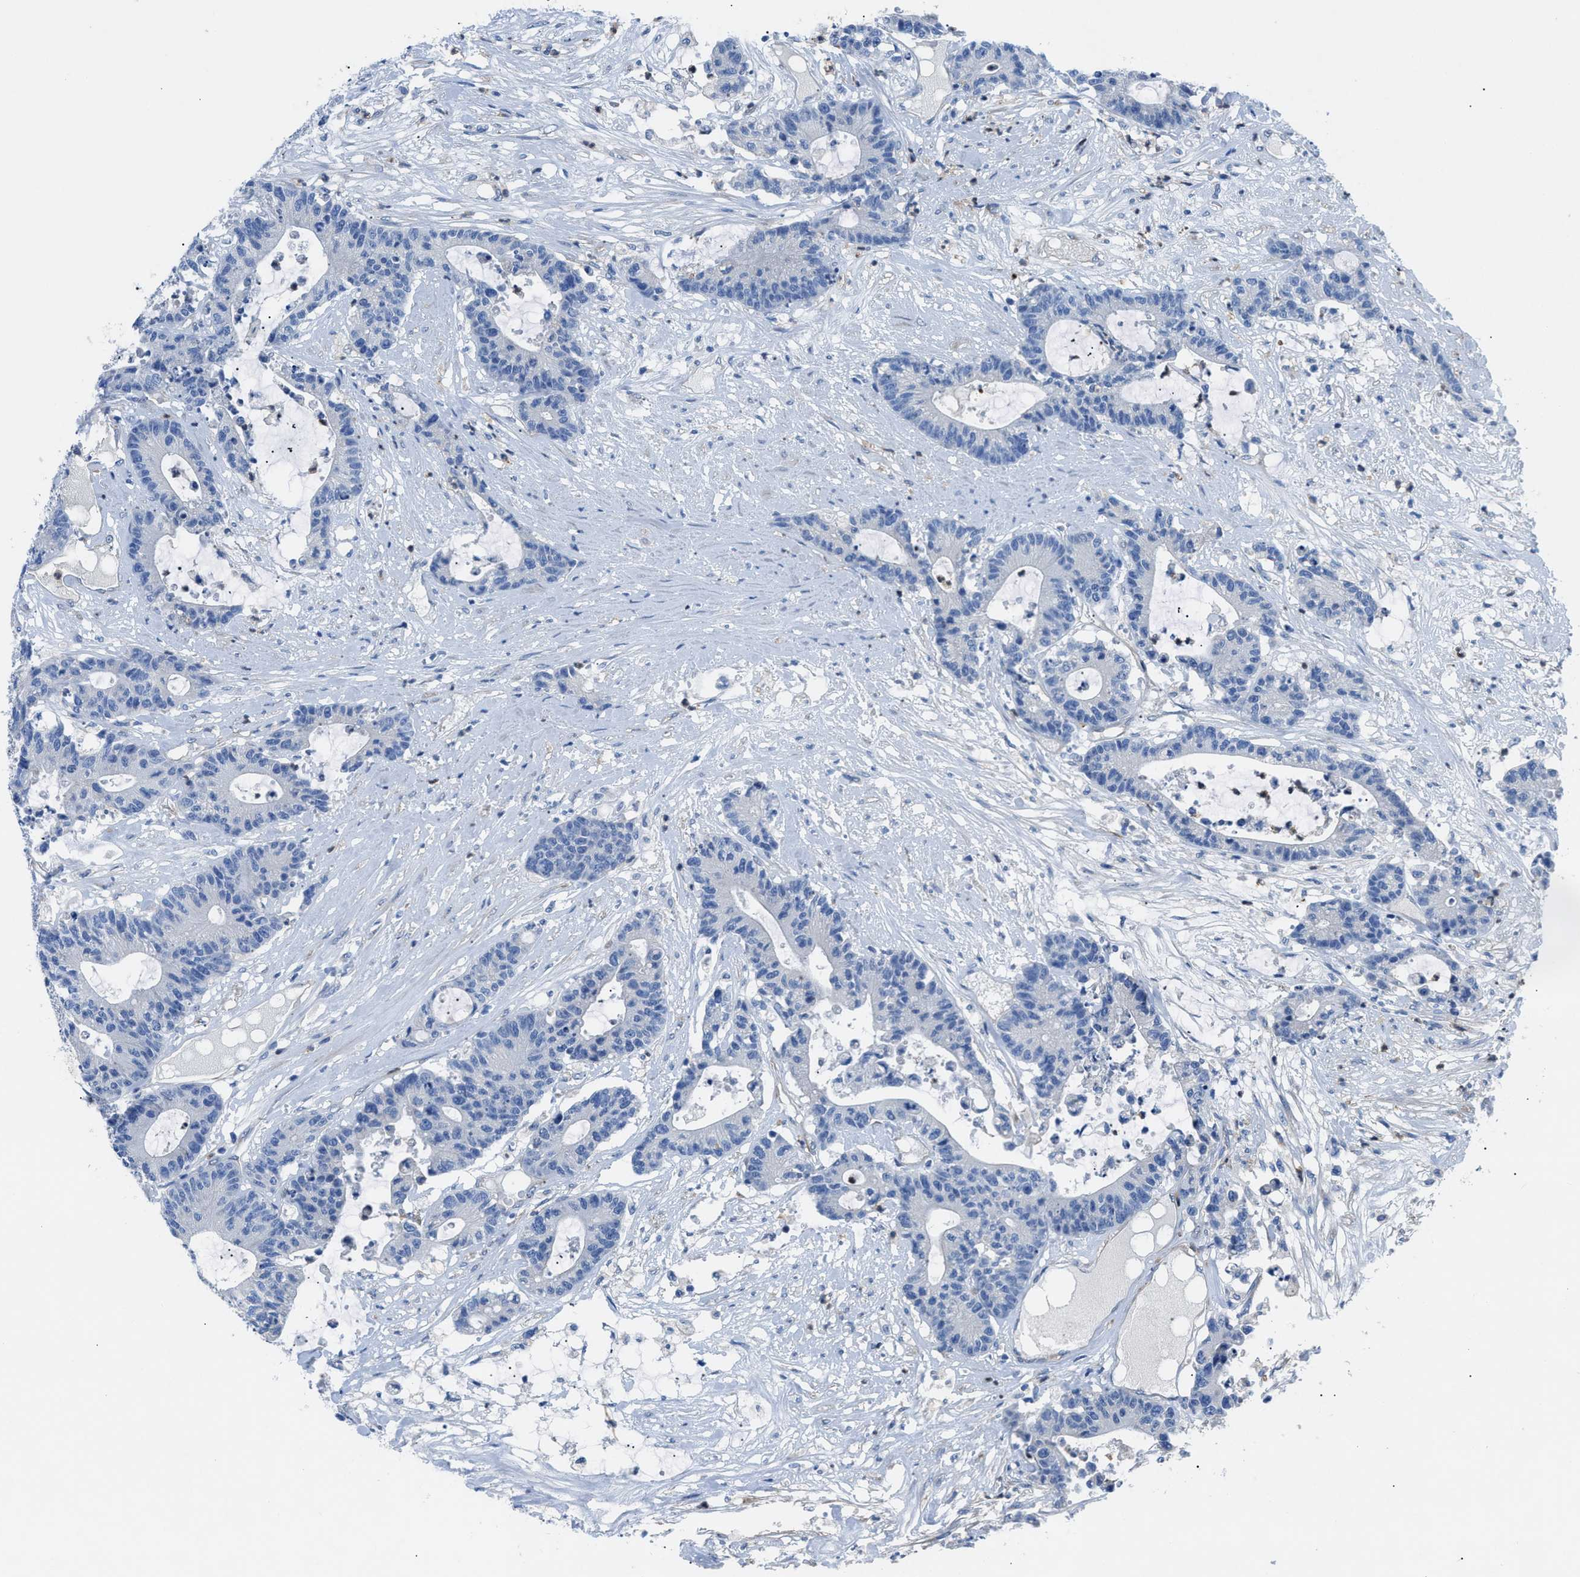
{"staining": {"intensity": "negative", "quantity": "none", "location": "none"}, "tissue": "colorectal cancer", "cell_type": "Tumor cells", "image_type": "cancer", "snomed": [{"axis": "morphology", "description": "Adenocarcinoma, NOS"}, {"axis": "topography", "description": "Colon"}], "caption": "Colorectal adenocarcinoma was stained to show a protein in brown. There is no significant positivity in tumor cells. (Brightfield microscopy of DAB IHC at high magnification).", "gene": "ITPR1", "patient": {"sex": "female", "age": 84}}